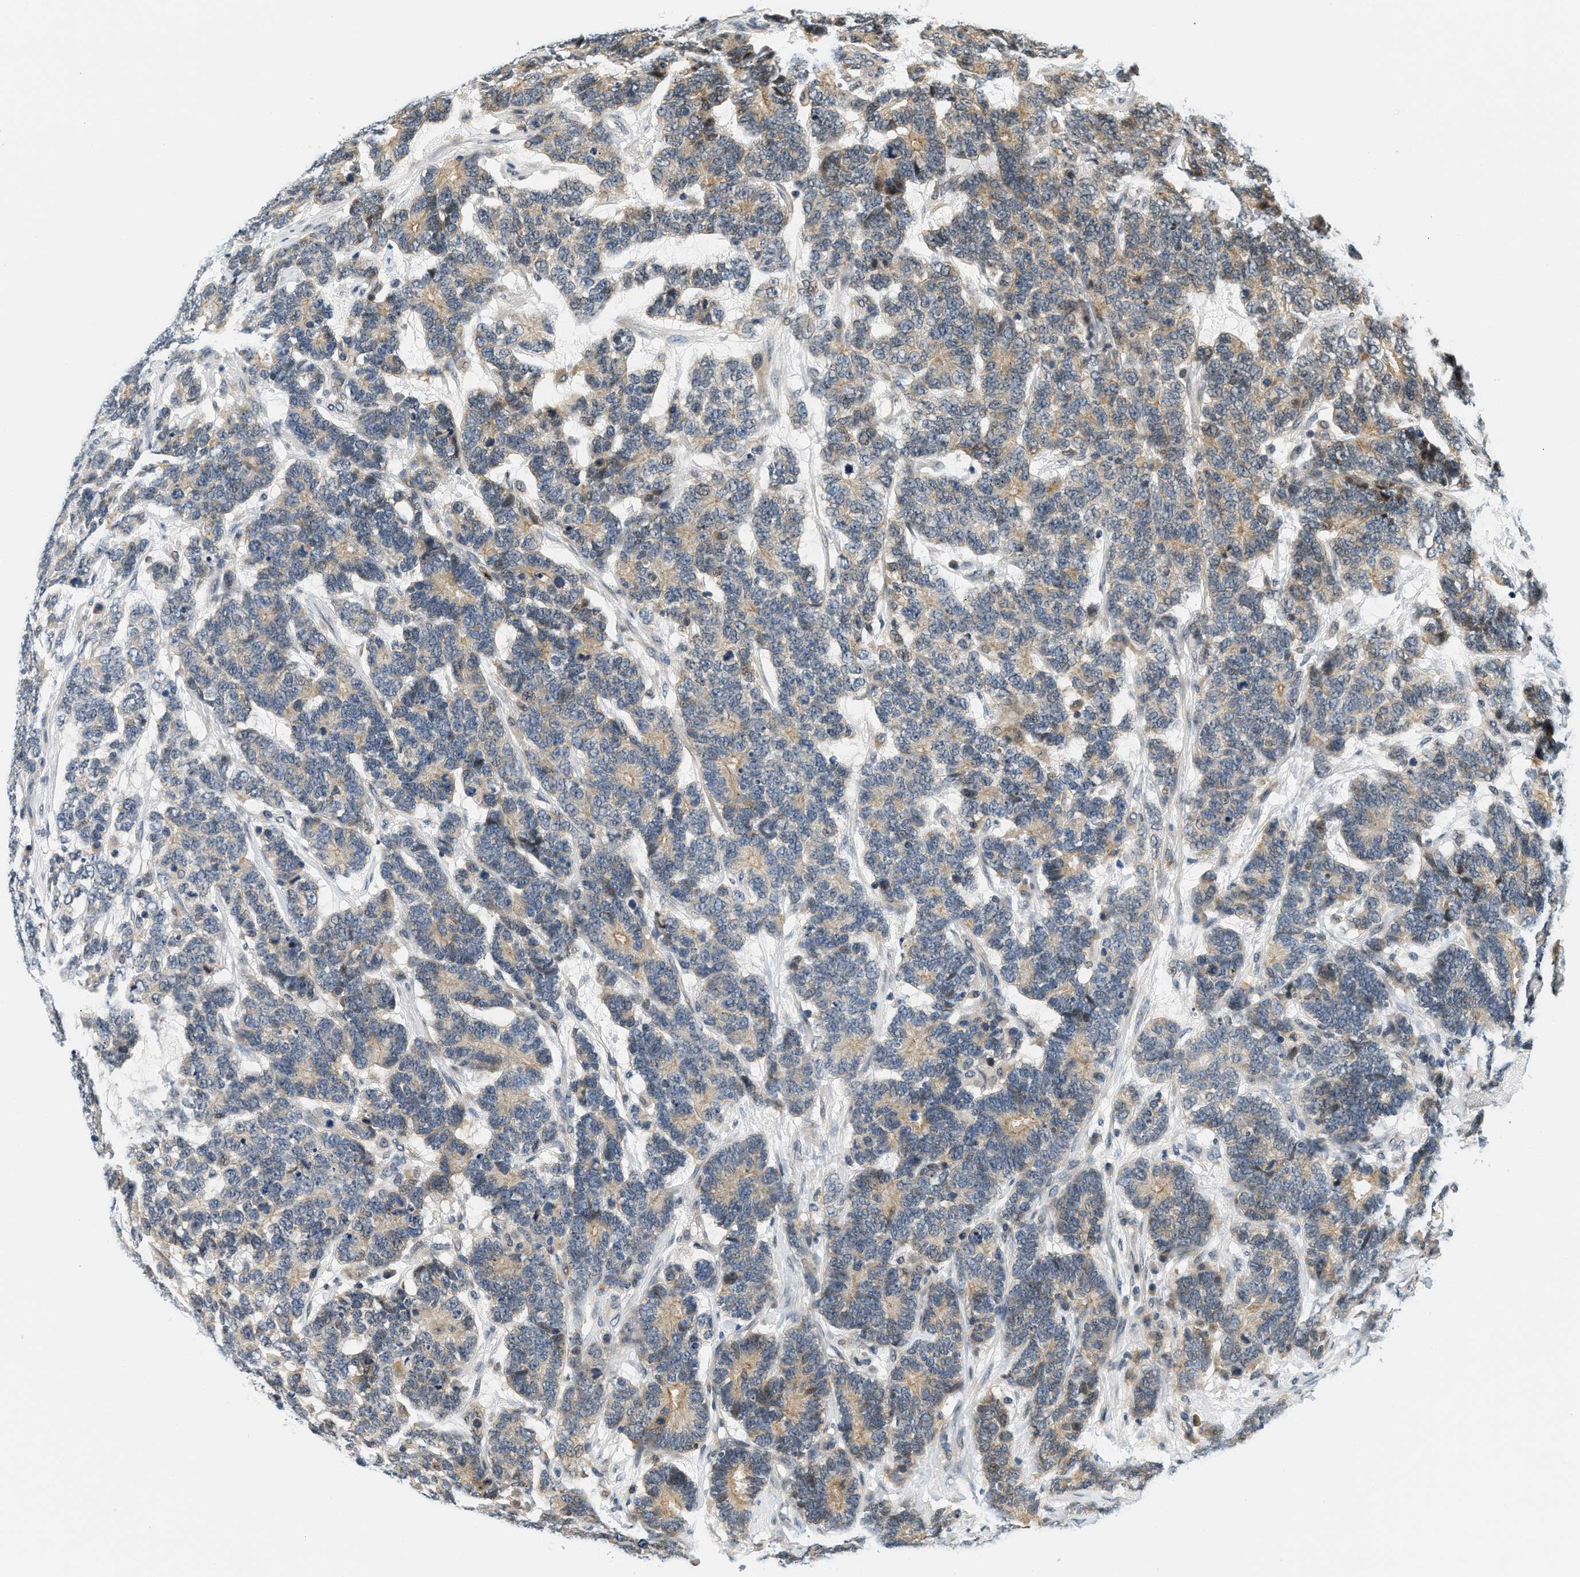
{"staining": {"intensity": "moderate", "quantity": "25%-75%", "location": "cytoplasmic/membranous"}, "tissue": "testis cancer", "cell_type": "Tumor cells", "image_type": "cancer", "snomed": [{"axis": "morphology", "description": "Carcinoma, Embryonal, NOS"}, {"axis": "topography", "description": "Testis"}], "caption": "Testis cancer (embryonal carcinoma) stained with a protein marker shows moderate staining in tumor cells.", "gene": "KMT2A", "patient": {"sex": "male", "age": 26}}